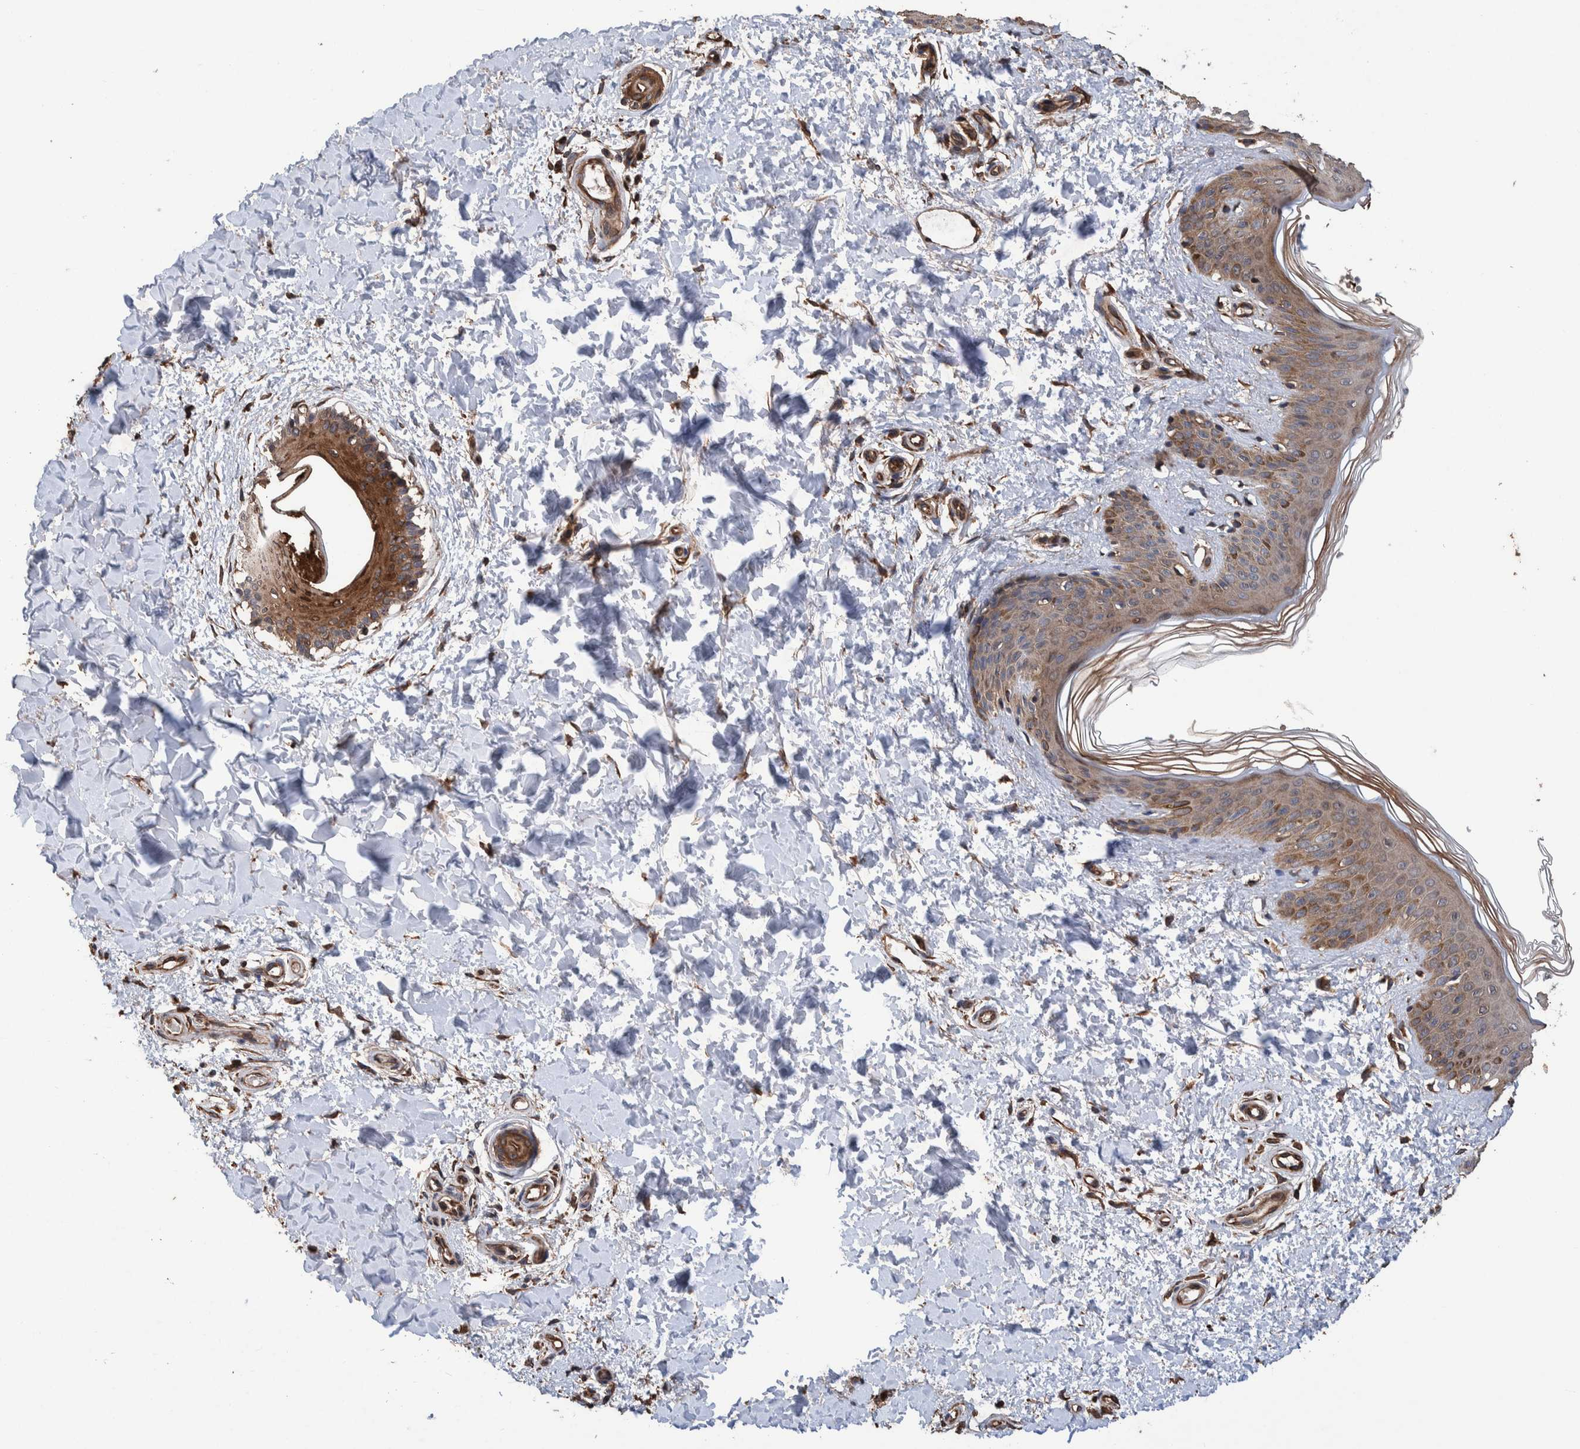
{"staining": {"intensity": "moderate", "quantity": ">75%", "location": "cytoplasmic/membranous"}, "tissue": "skin", "cell_type": "Fibroblasts", "image_type": "normal", "snomed": [{"axis": "morphology", "description": "Normal tissue, NOS"}, {"axis": "morphology", "description": "Neoplasm, benign, NOS"}, {"axis": "topography", "description": "Skin"}, {"axis": "topography", "description": "Soft tissue"}], "caption": "DAB immunohistochemical staining of benign human skin shows moderate cytoplasmic/membranous protein expression in about >75% of fibroblasts. The staining was performed using DAB (3,3'-diaminobenzidine) to visualize the protein expression in brown, while the nuclei were stained in blue with hematoxylin (Magnification: 20x).", "gene": "ENSG00000251537", "patient": {"sex": "male", "age": 26}}